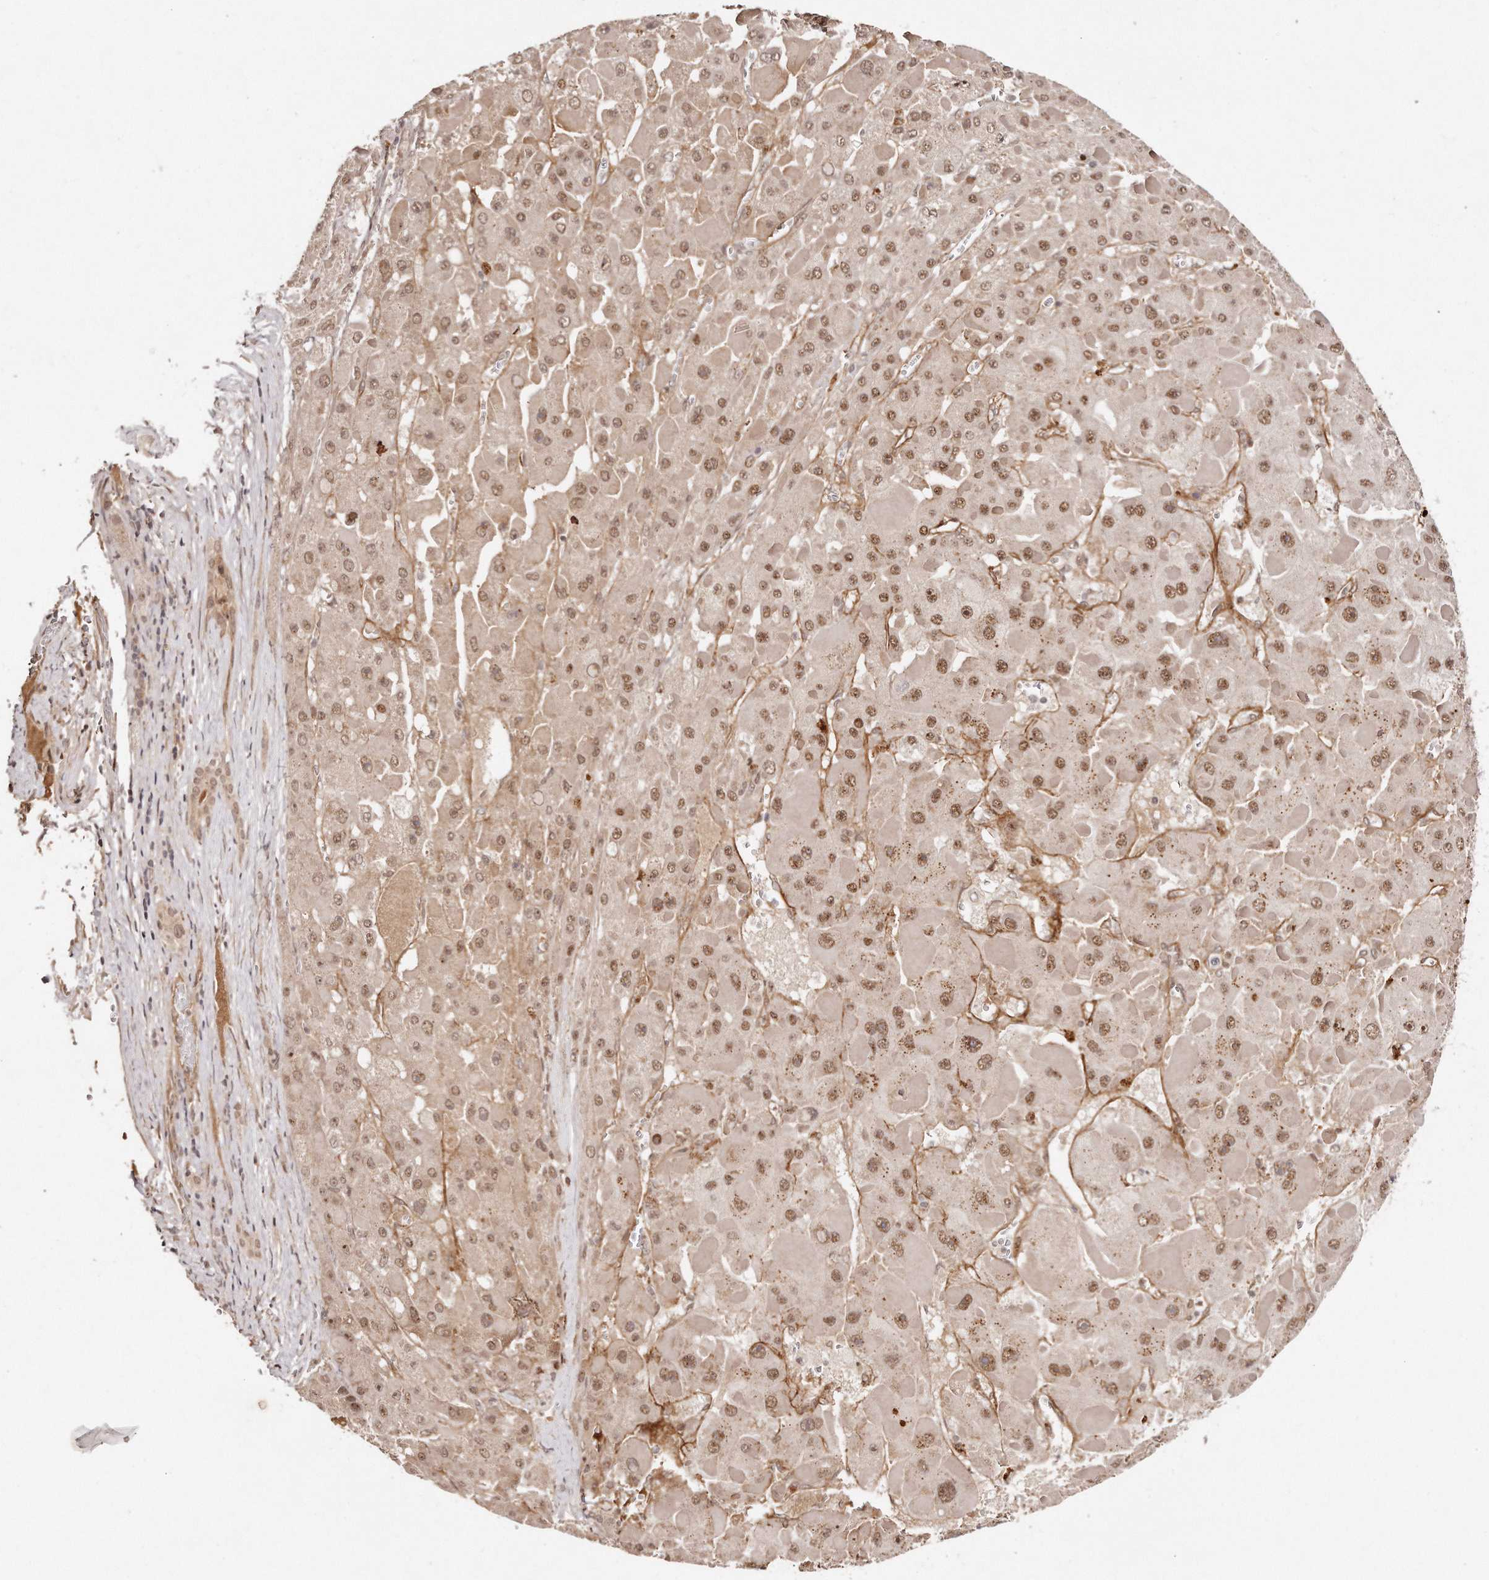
{"staining": {"intensity": "moderate", "quantity": ">75%", "location": "nuclear"}, "tissue": "liver cancer", "cell_type": "Tumor cells", "image_type": "cancer", "snomed": [{"axis": "morphology", "description": "Carcinoma, Hepatocellular, NOS"}, {"axis": "topography", "description": "Liver"}], "caption": "DAB (3,3'-diaminobenzidine) immunohistochemical staining of liver cancer displays moderate nuclear protein positivity in about >75% of tumor cells.", "gene": "SOX4", "patient": {"sex": "female", "age": 73}}